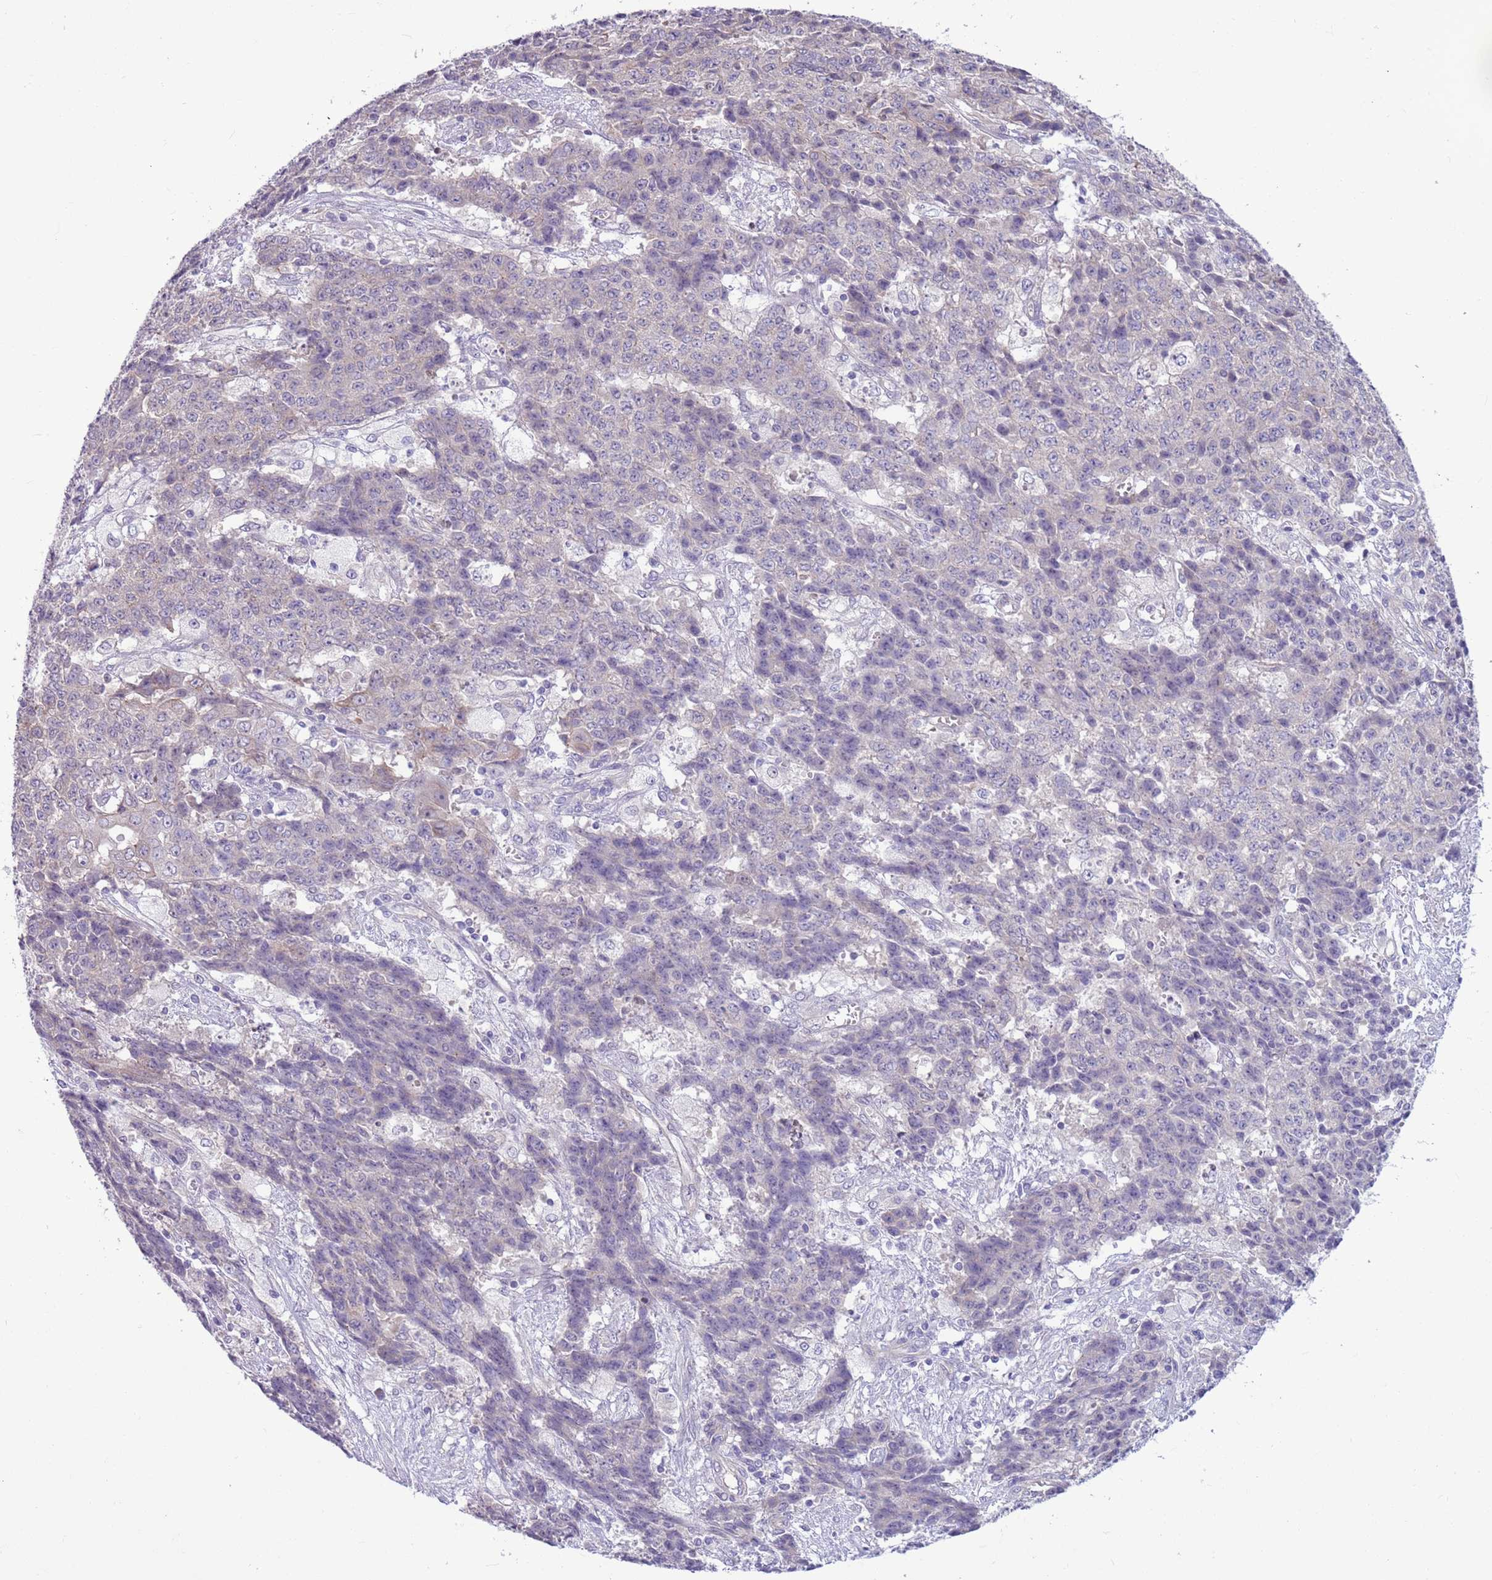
{"staining": {"intensity": "negative", "quantity": "none", "location": "none"}, "tissue": "ovarian cancer", "cell_type": "Tumor cells", "image_type": "cancer", "snomed": [{"axis": "morphology", "description": "Carcinoma, endometroid"}, {"axis": "topography", "description": "Ovary"}], "caption": "The image reveals no significant expression in tumor cells of ovarian cancer (endometroid carcinoma).", "gene": "PARP8", "patient": {"sex": "female", "age": 42}}